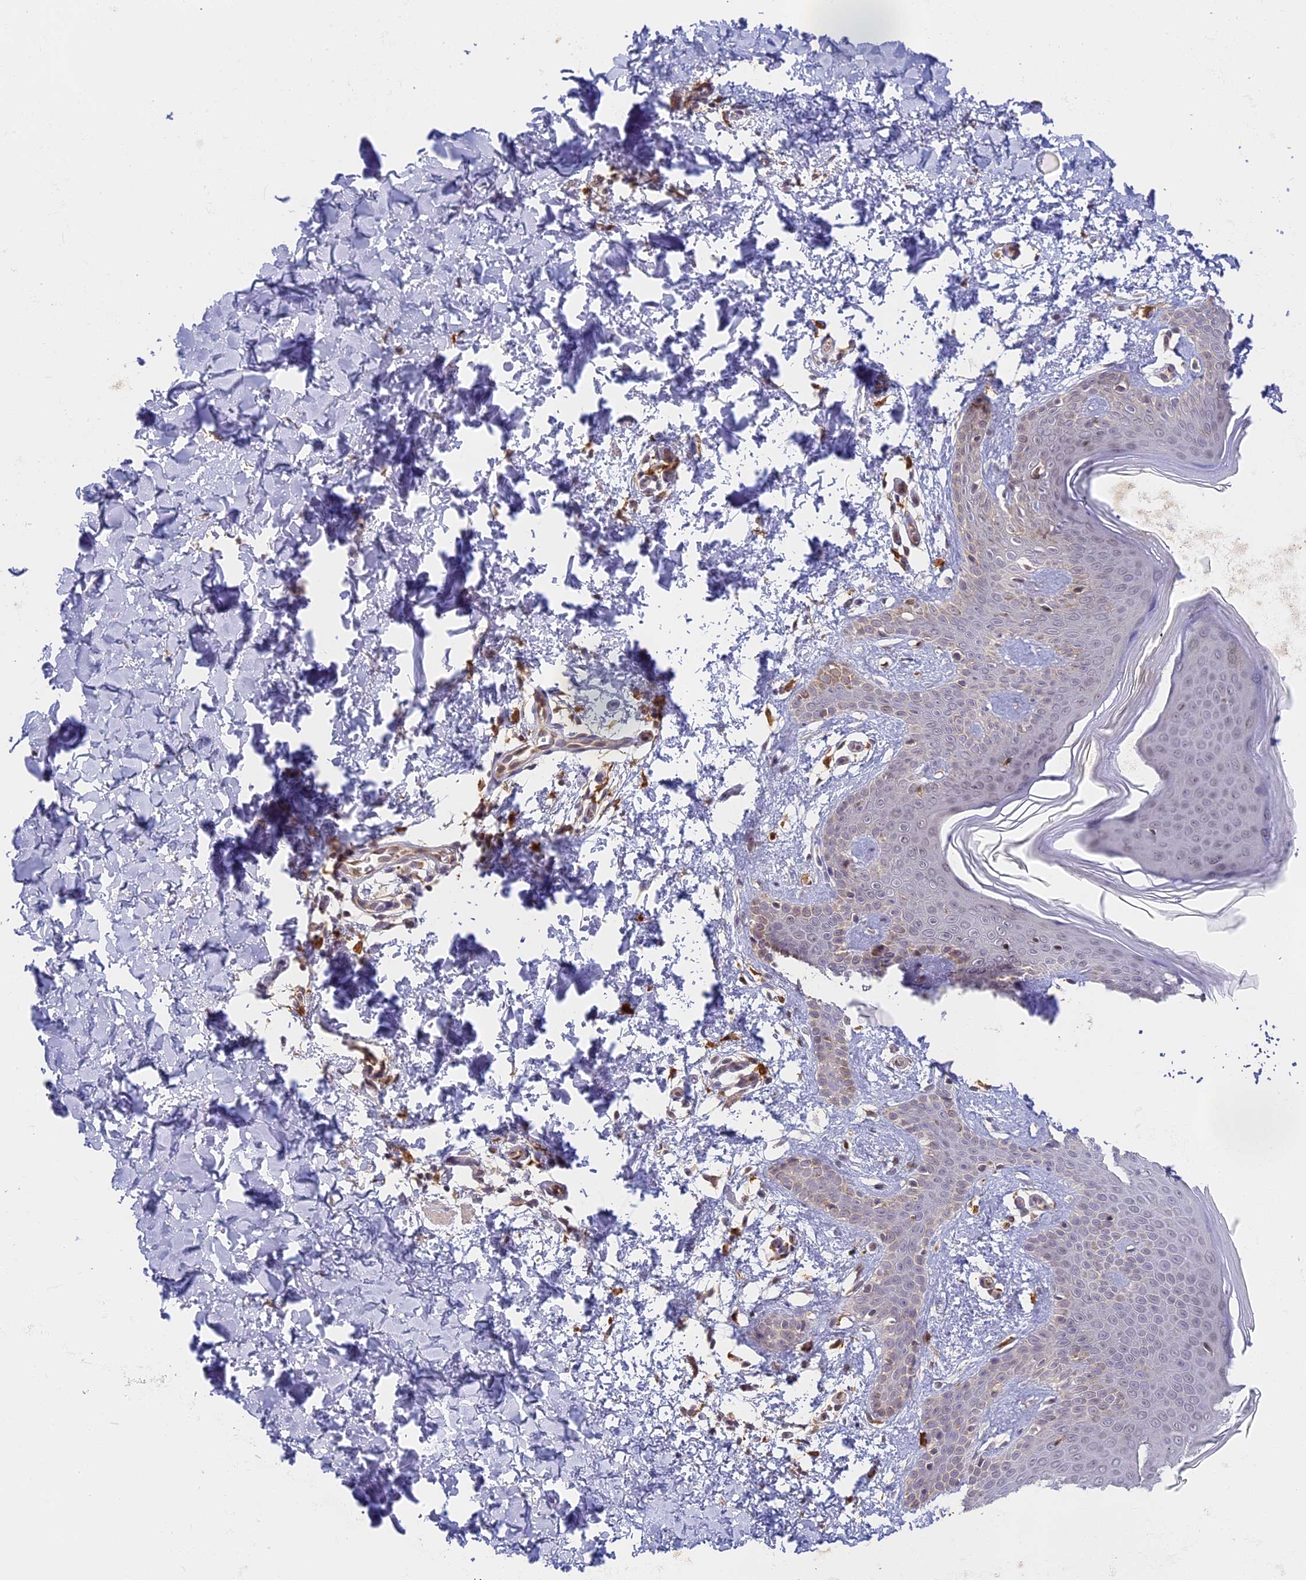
{"staining": {"intensity": "moderate", "quantity": ">75%", "location": "cytoplasmic/membranous"}, "tissue": "skin", "cell_type": "Fibroblasts", "image_type": "normal", "snomed": [{"axis": "morphology", "description": "Normal tissue, NOS"}, {"axis": "topography", "description": "Skin"}], "caption": "This histopathology image displays benign skin stained with immunohistochemistry (IHC) to label a protein in brown. The cytoplasmic/membranous of fibroblasts show moderate positivity for the protein. Nuclei are counter-stained blue.", "gene": "NCF4", "patient": {"sex": "male", "age": 36}}